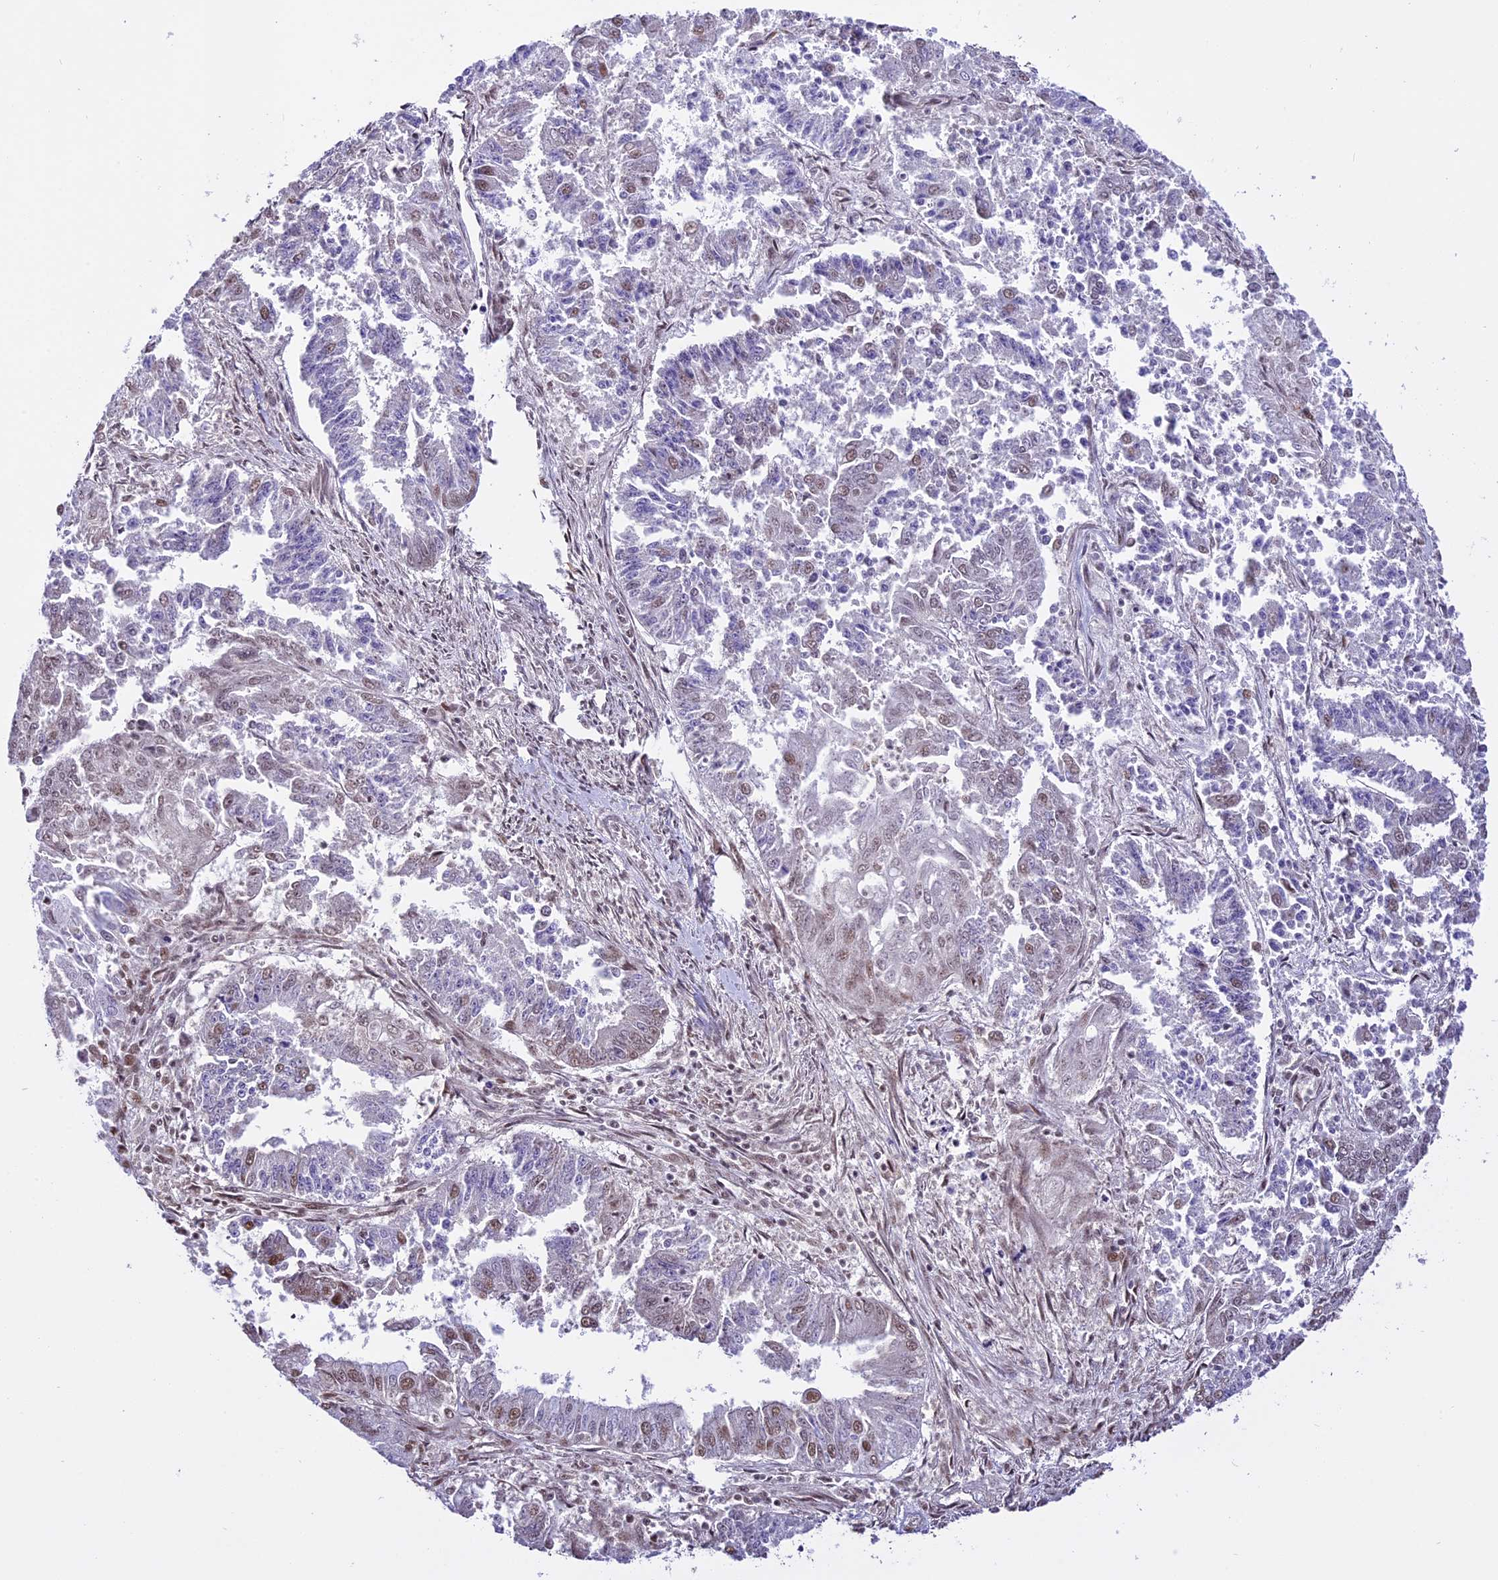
{"staining": {"intensity": "moderate", "quantity": "25%-75%", "location": "nuclear"}, "tissue": "endometrial cancer", "cell_type": "Tumor cells", "image_type": "cancer", "snomed": [{"axis": "morphology", "description": "Adenocarcinoma, NOS"}, {"axis": "topography", "description": "Endometrium"}], "caption": "Endometrial cancer stained with IHC exhibits moderate nuclear staining in about 25%-75% of tumor cells. (Stains: DAB in brown, nuclei in blue, Microscopy: brightfield microscopy at high magnification).", "gene": "POLR3E", "patient": {"sex": "female", "age": 73}}